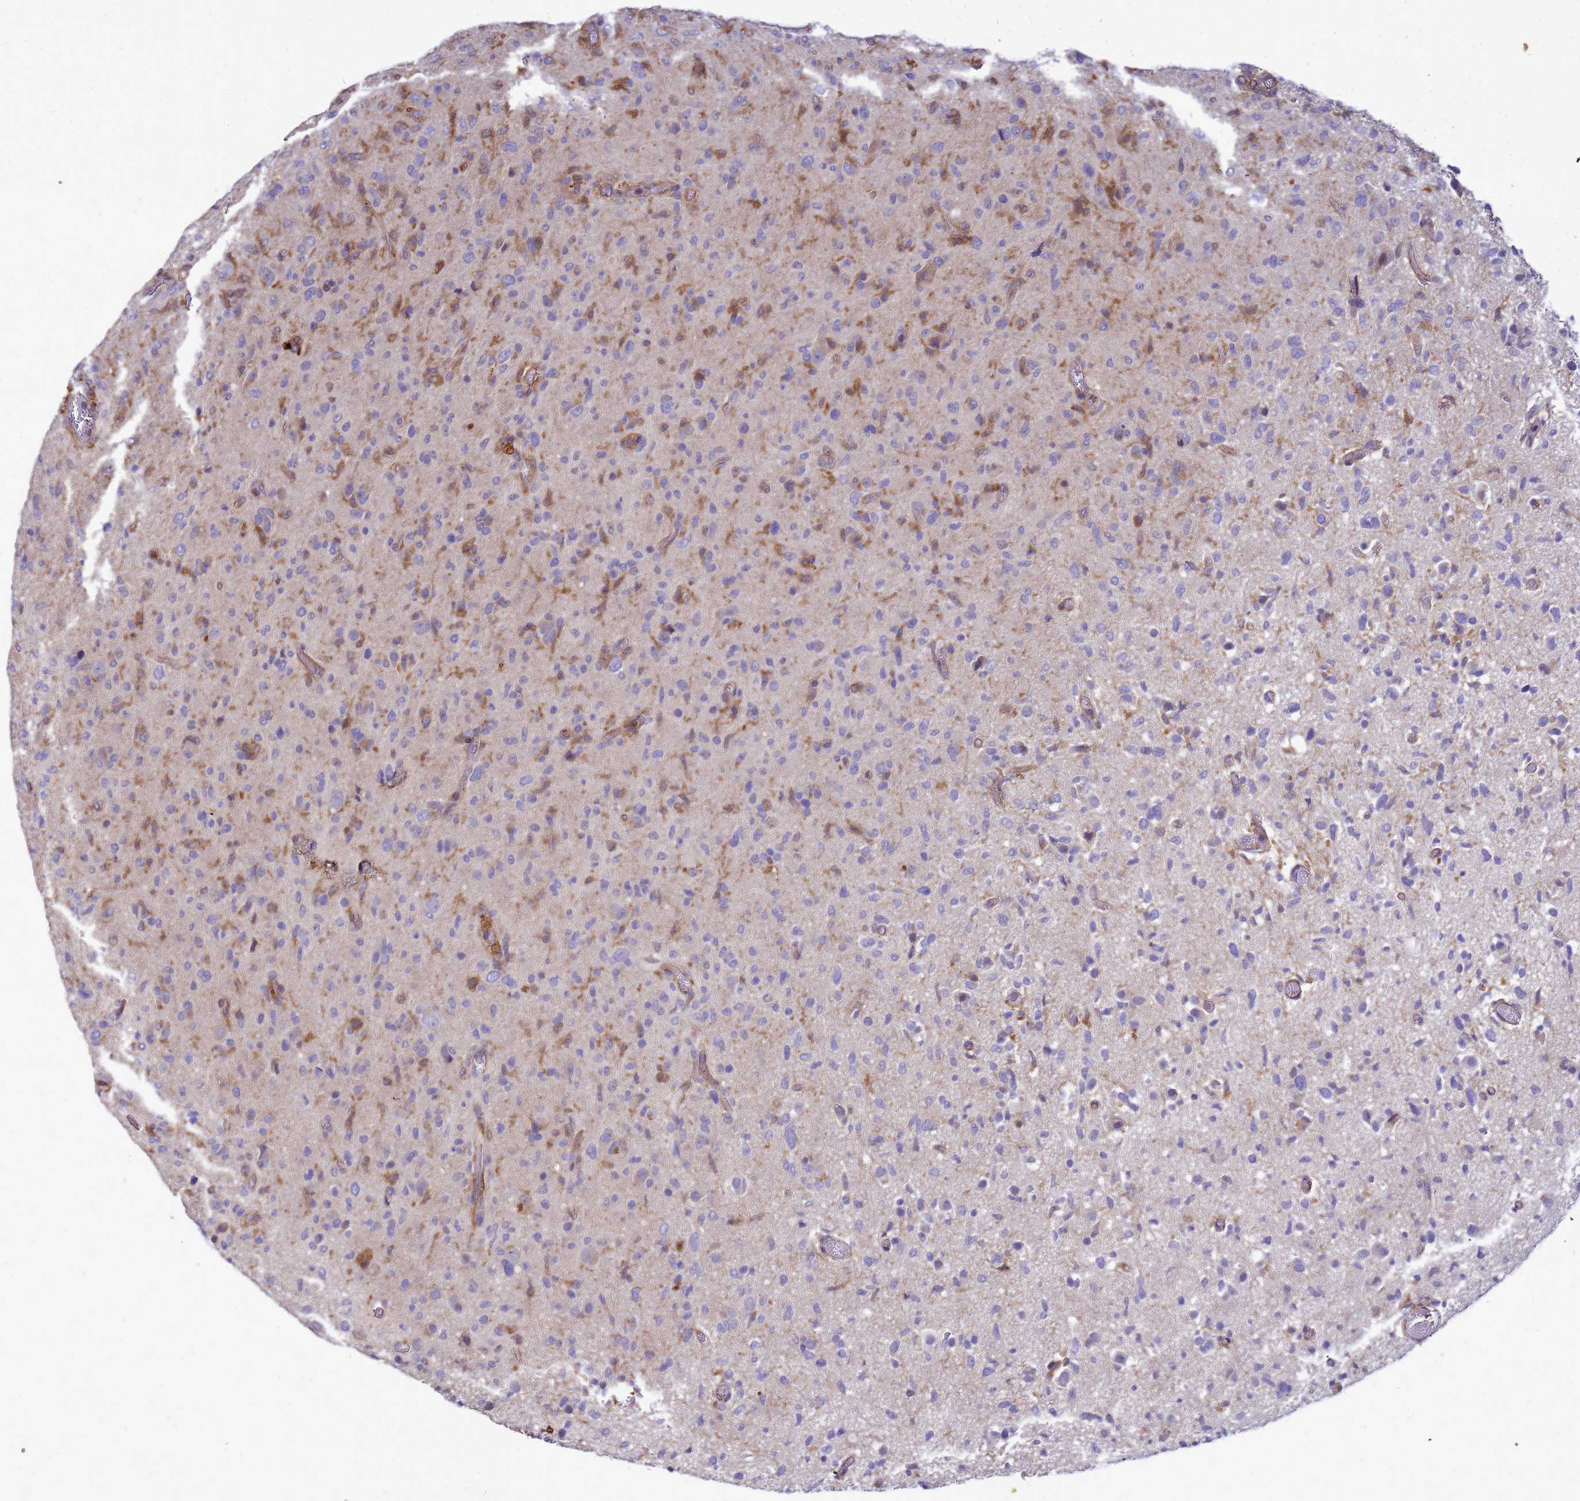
{"staining": {"intensity": "moderate", "quantity": "<25%", "location": "cytoplasmic/membranous"}, "tissue": "glioma", "cell_type": "Tumor cells", "image_type": "cancer", "snomed": [{"axis": "morphology", "description": "Glioma, malignant, High grade"}, {"axis": "topography", "description": "Brain"}], "caption": "Human malignant glioma (high-grade) stained for a protein (brown) demonstrates moderate cytoplasmic/membranous positive expression in approximately <25% of tumor cells.", "gene": "RNF215", "patient": {"sex": "female", "age": 57}}